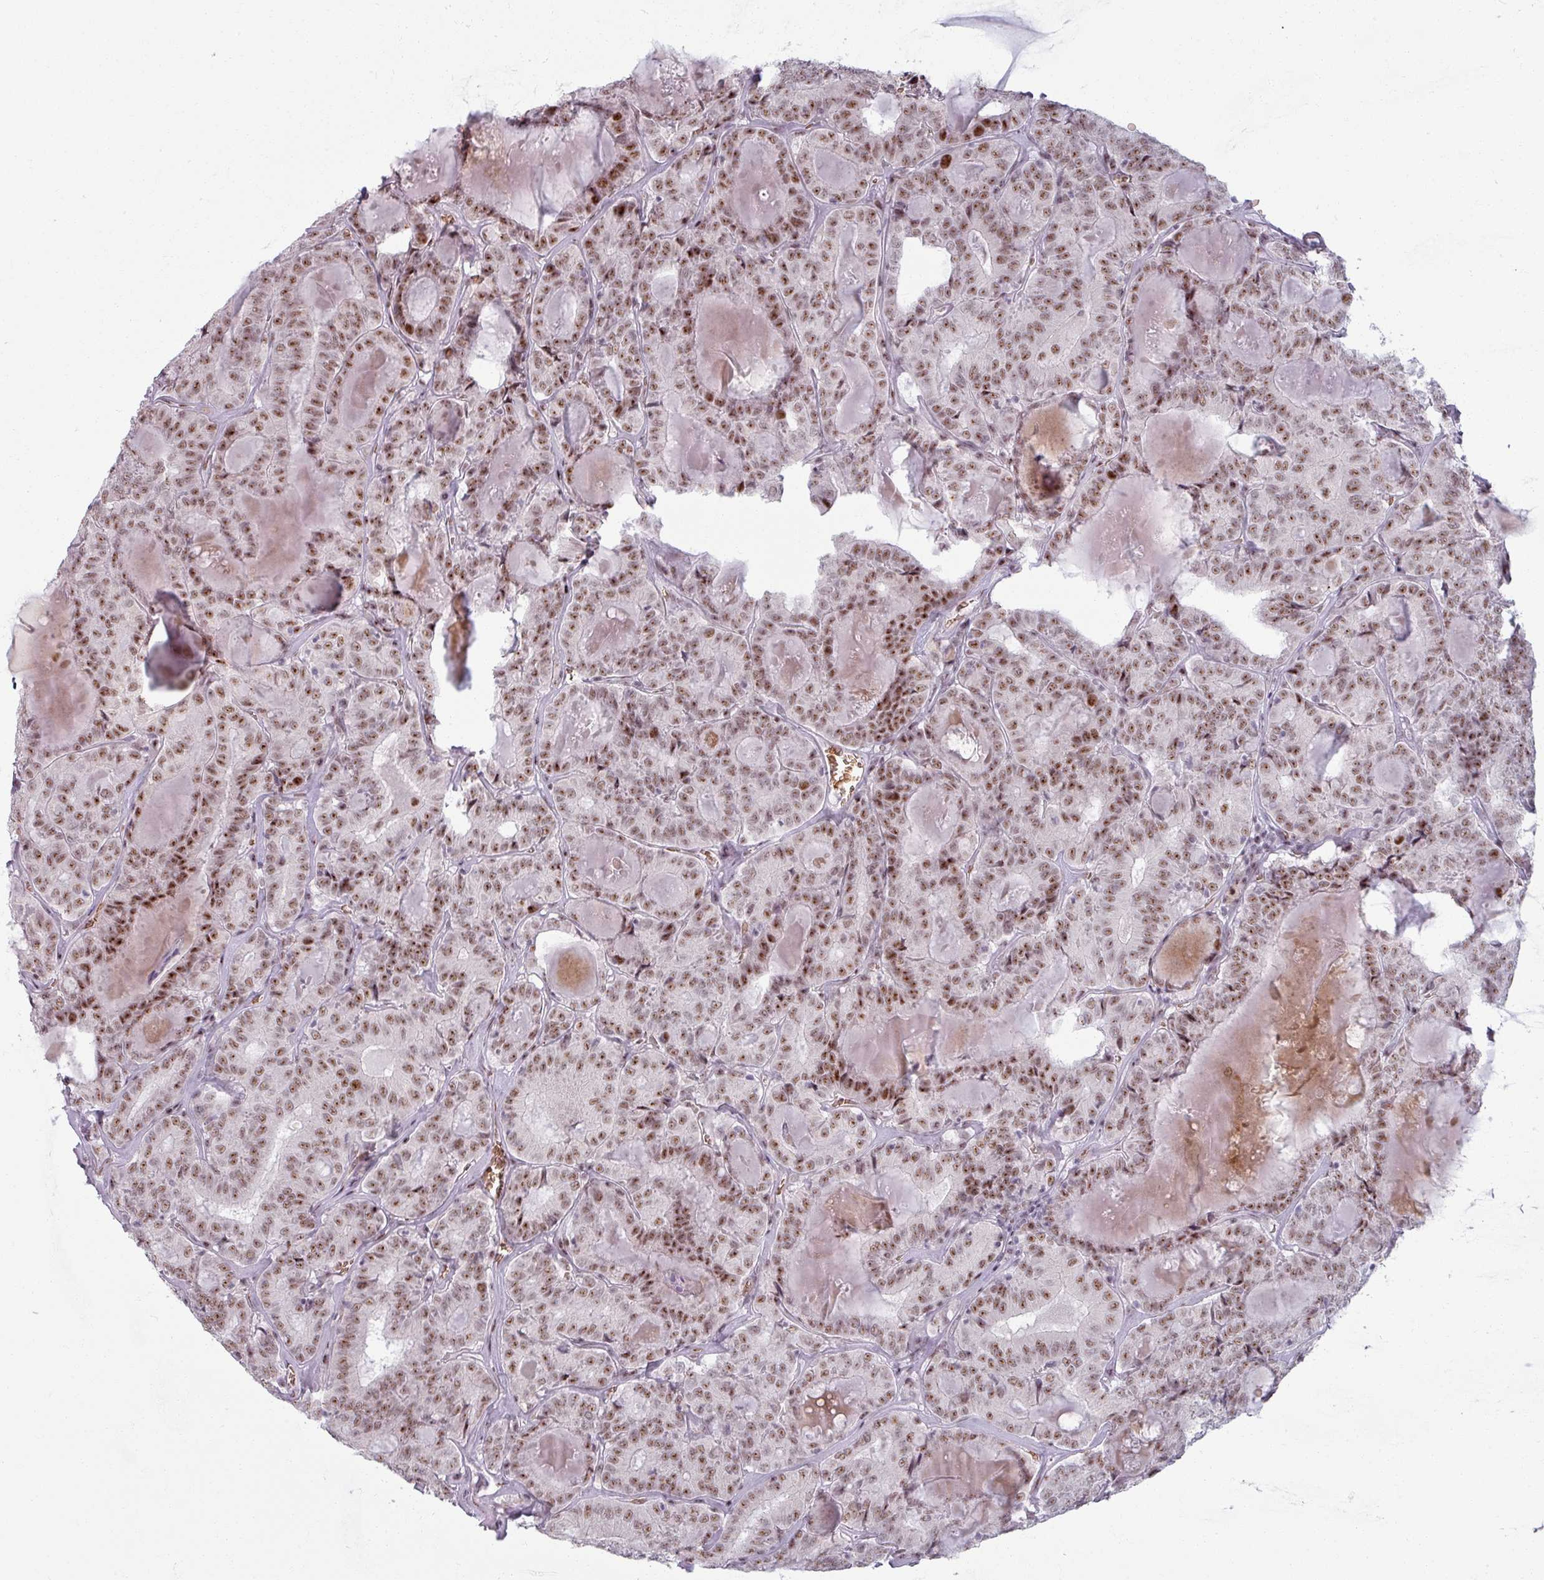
{"staining": {"intensity": "moderate", "quantity": ">75%", "location": "nuclear"}, "tissue": "thyroid cancer", "cell_type": "Tumor cells", "image_type": "cancer", "snomed": [{"axis": "morphology", "description": "Papillary adenocarcinoma, NOS"}, {"axis": "topography", "description": "Thyroid gland"}], "caption": "Immunohistochemistry (DAB (3,3'-diaminobenzidine)) staining of human thyroid papillary adenocarcinoma shows moderate nuclear protein staining in approximately >75% of tumor cells. (DAB (3,3'-diaminobenzidine) IHC, brown staining for protein, blue staining for nuclei).", "gene": "NCOR1", "patient": {"sex": "female", "age": 72}}